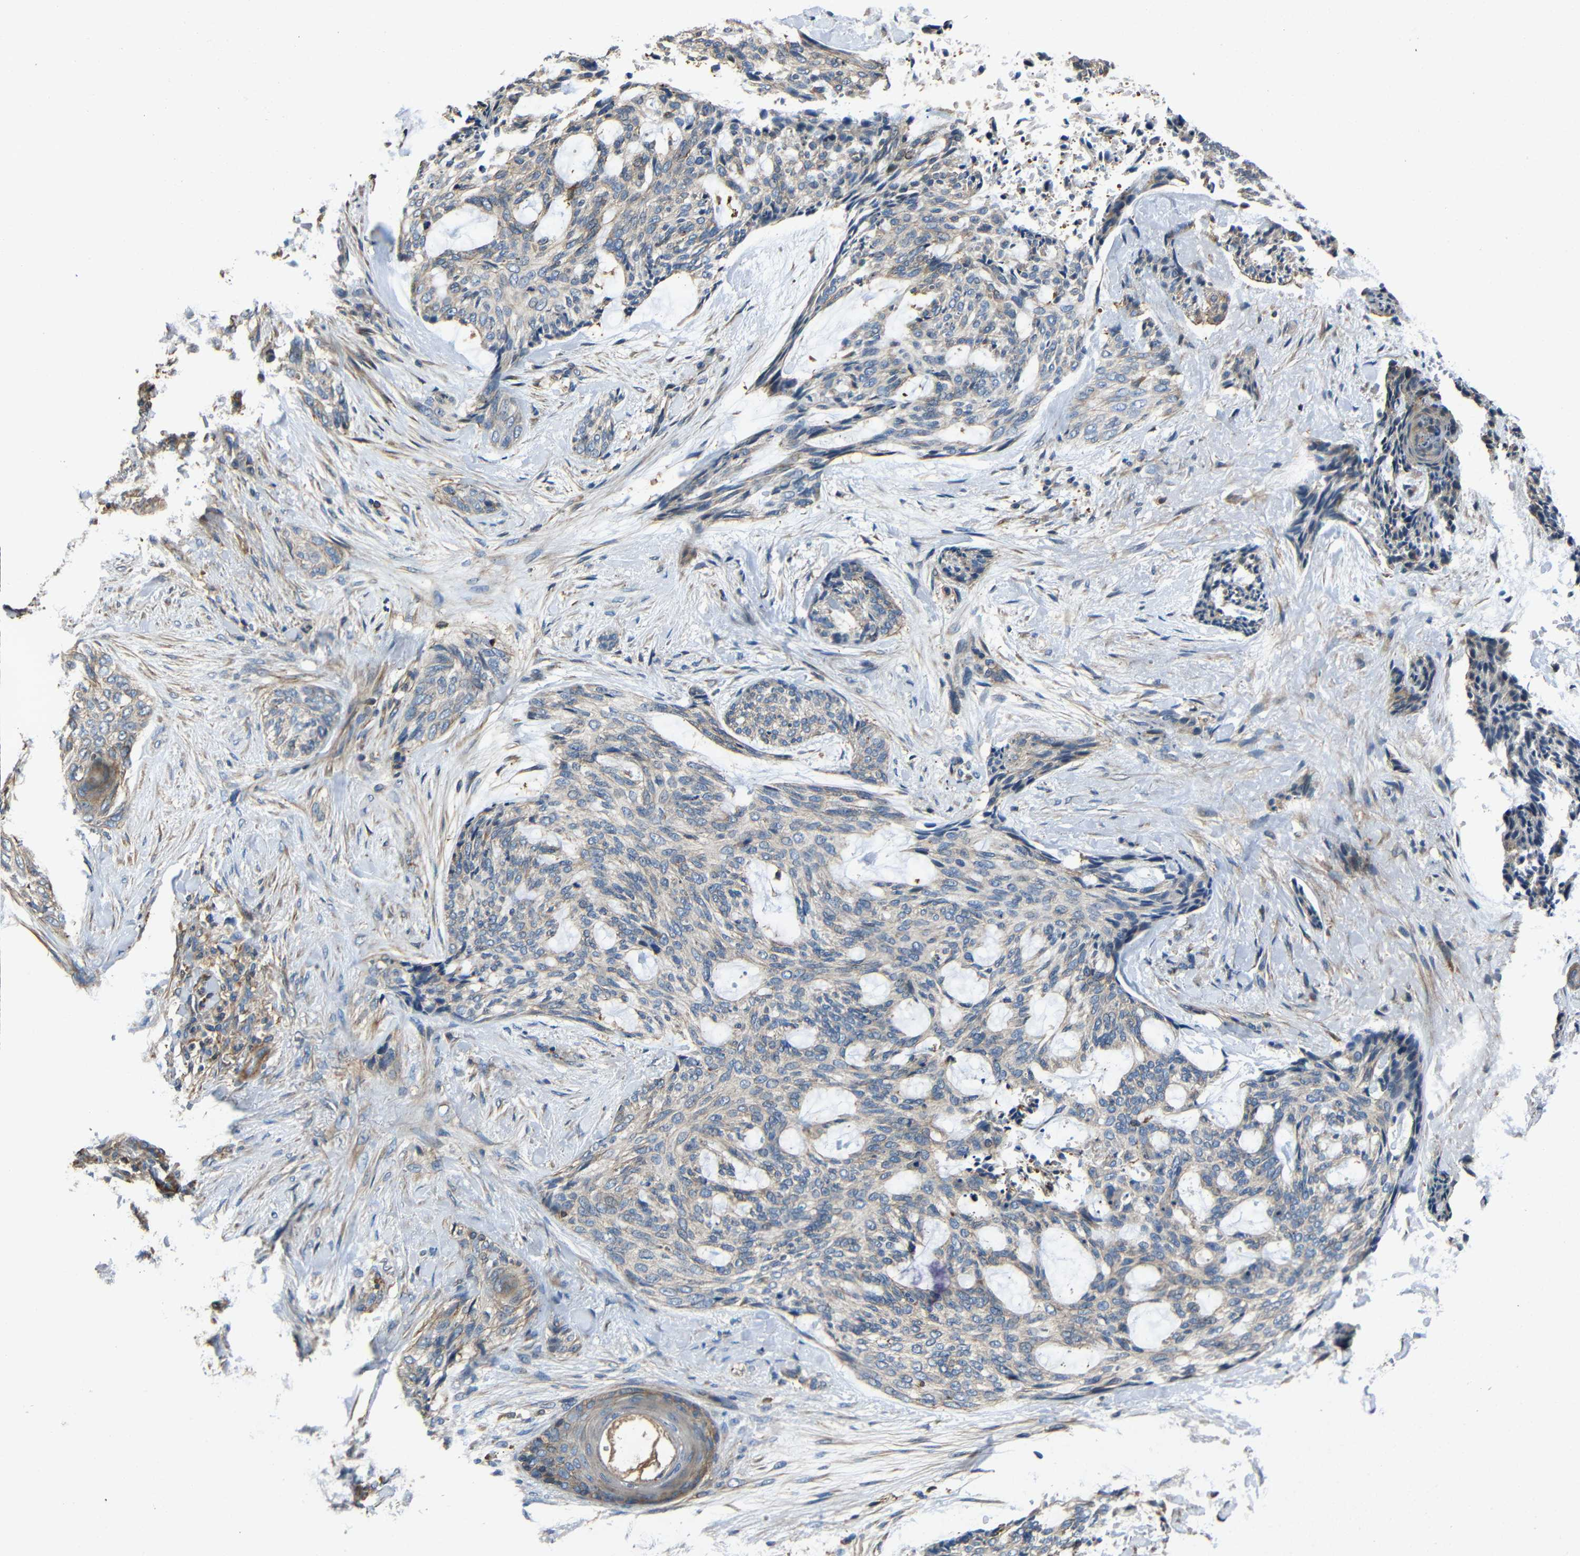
{"staining": {"intensity": "weak", "quantity": "25%-75%", "location": "cytoplasmic/membranous"}, "tissue": "skin cancer", "cell_type": "Tumor cells", "image_type": "cancer", "snomed": [{"axis": "morphology", "description": "Normal tissue, NOS"}, {"axis": "morphology", "description": "Basal cell carcinoma"}, {"axis": "topography", "description": "Skin"}], "caption": "Protein staining of skin basal cell carcinoma tissue shows weak cytoplasmic/membranous staining in approximately 25%-75% of tumor cells.", "gene": "GDI1", "patient": {"sex": "female", "age": 71}}